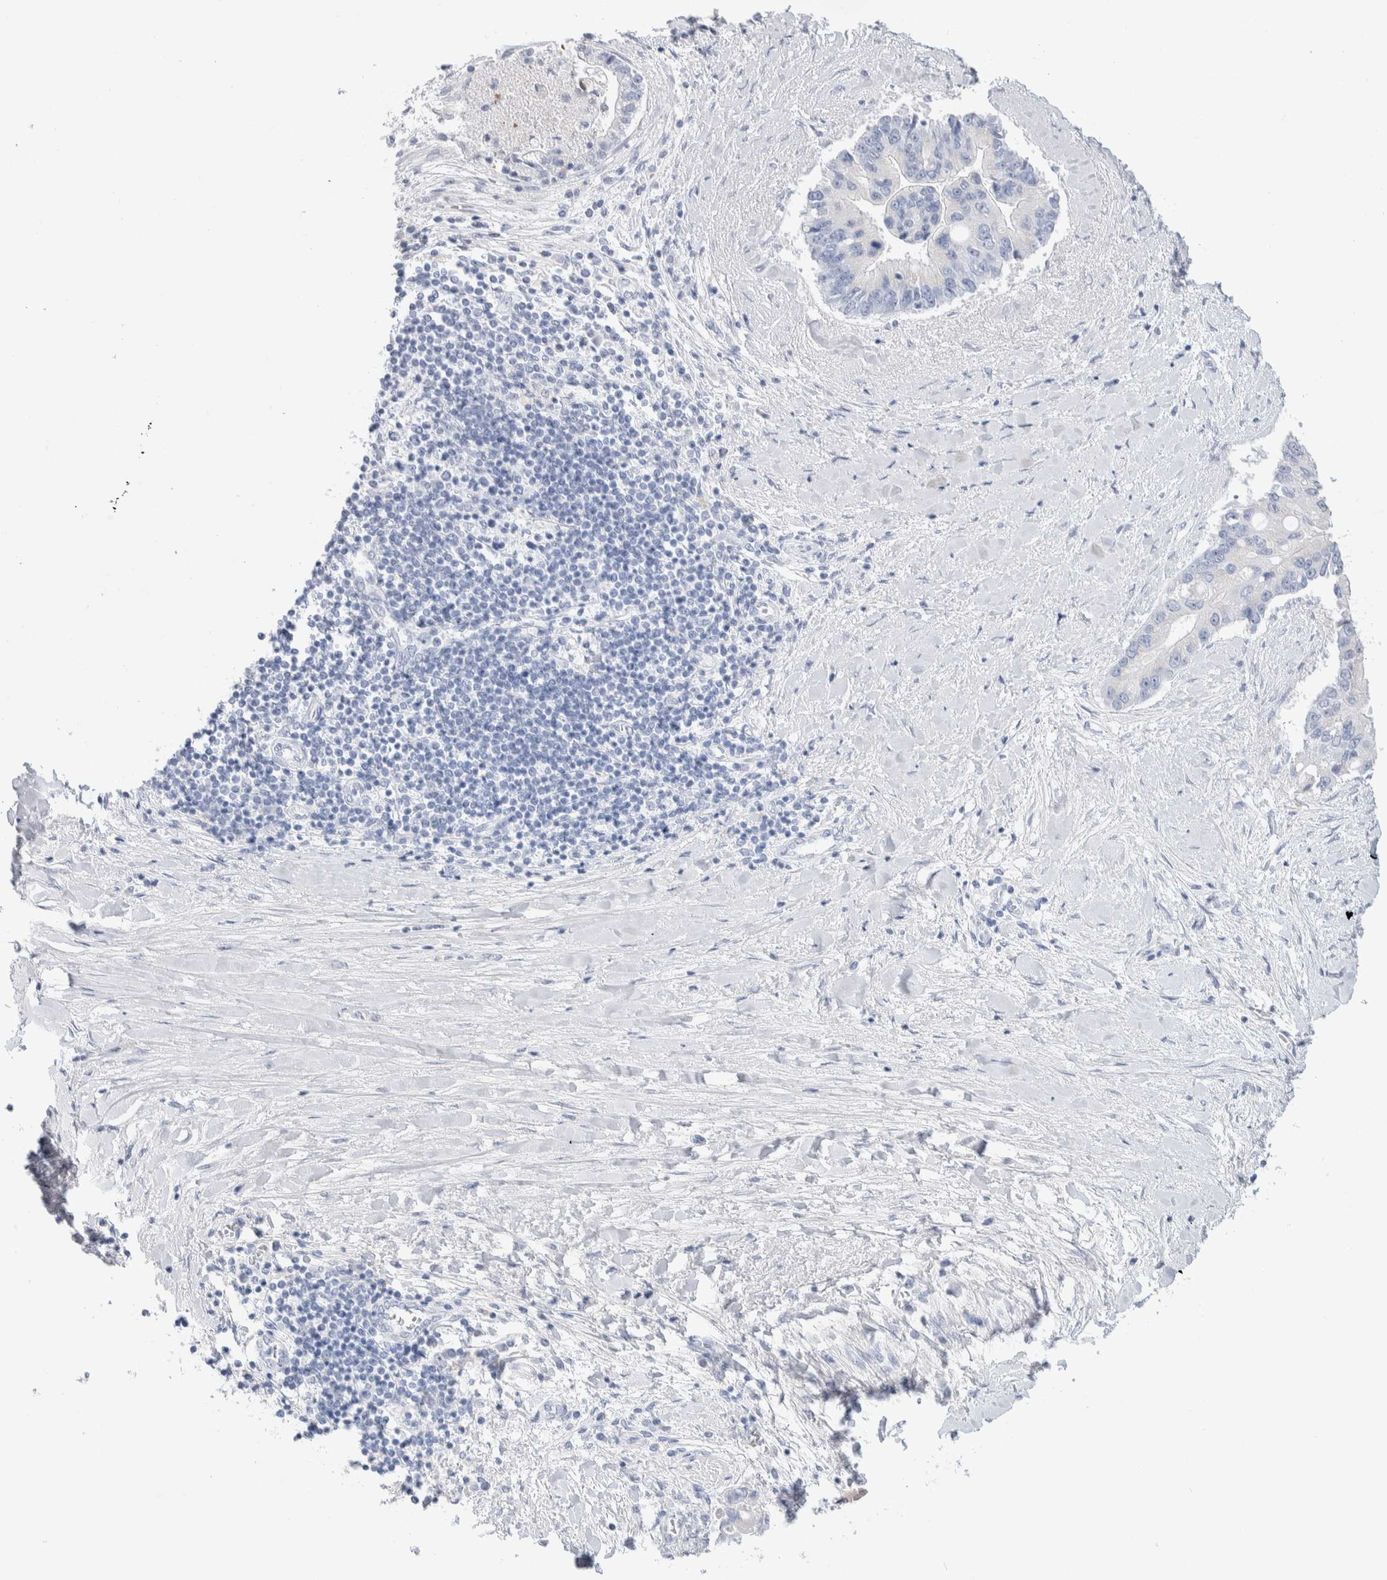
{"staining": {"intensity": "negative", "quantity": "none", "location": "none"}, "tissue": "liver cancer", "cell_type": "Tumor cells", "image_type": "cancer", "snomed": [{"axis": "morphology", "description": "Cholangiocarcinoma"}, {"axis": "topography", "description": "Liver"}], "caption": "Cholangiocarcinoma (liver) stained for a protein using IHC displays no staining tumor cells.", "gene": "GDA", "patient": {"sex": "male", "age": 50}}